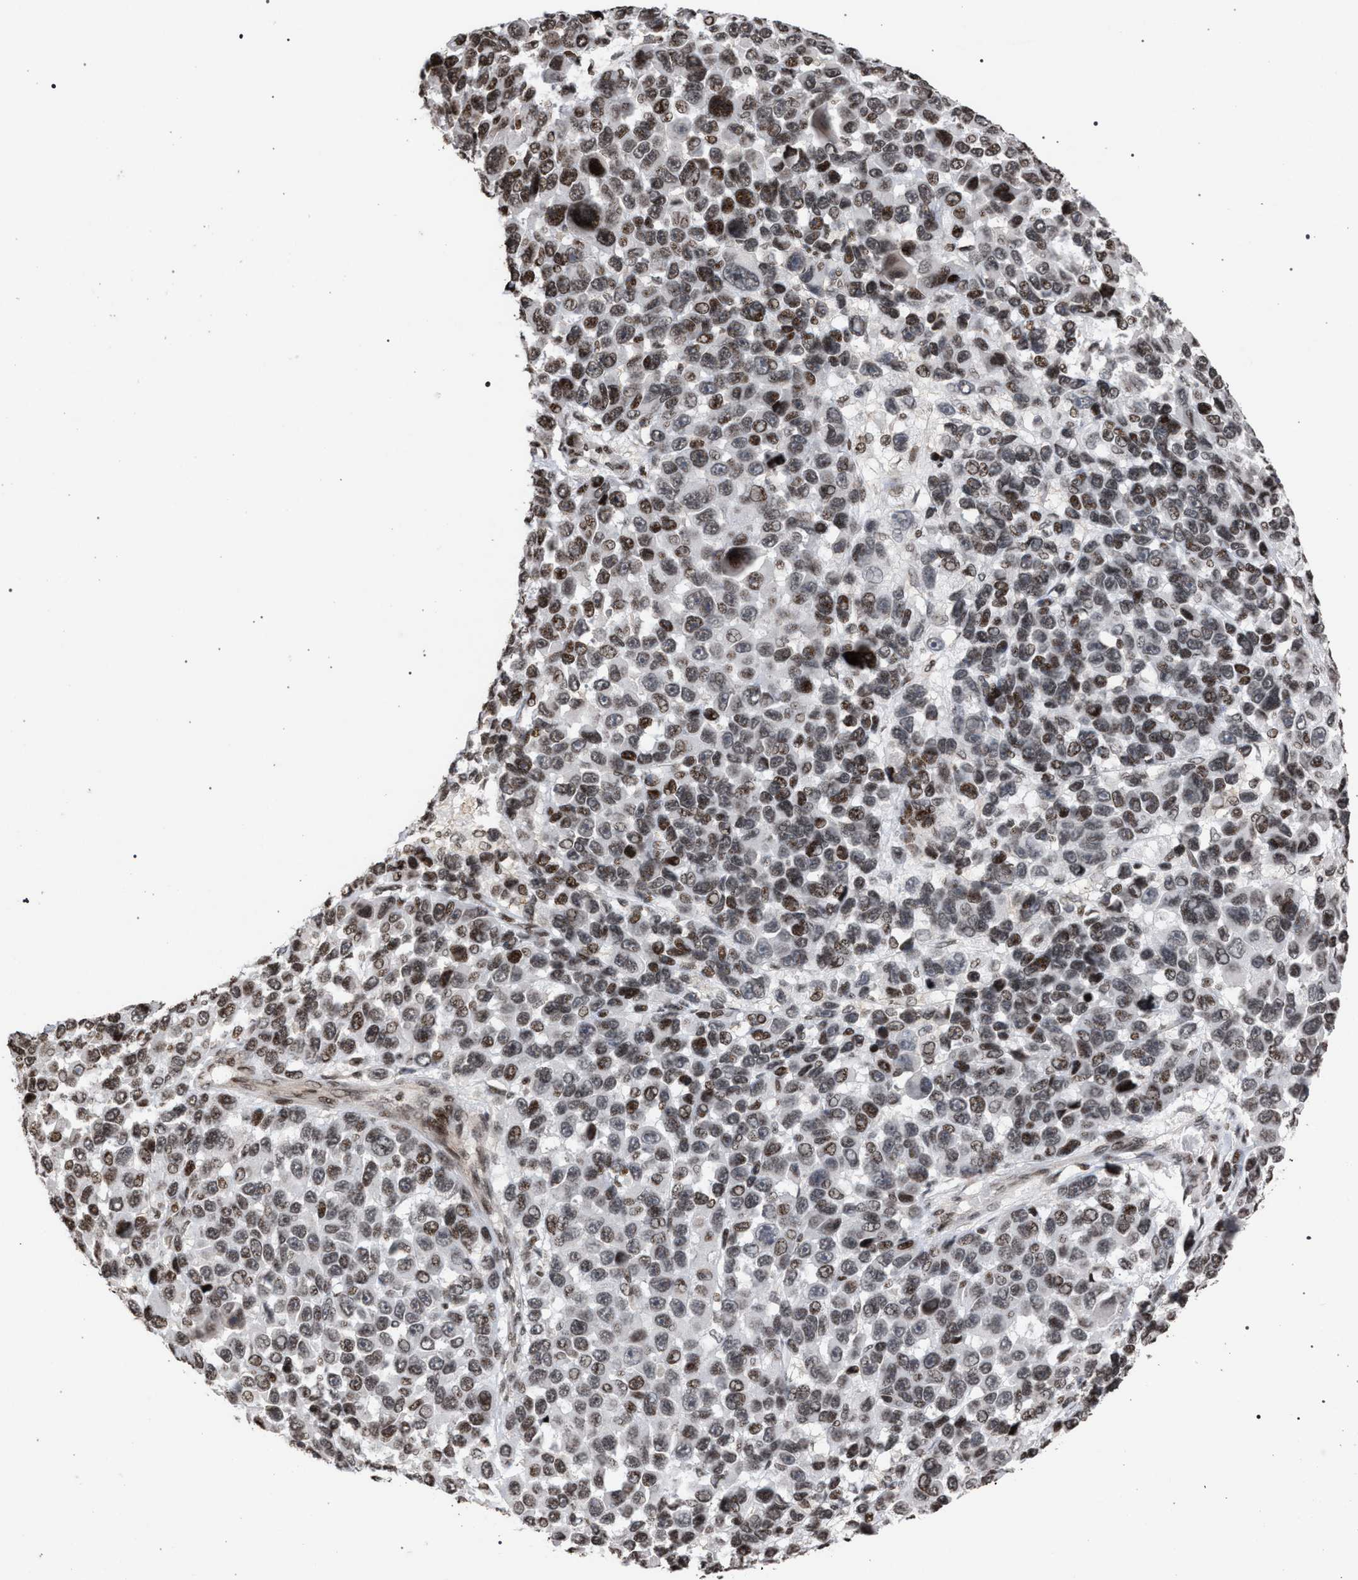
{"staining": {"intensity": "moderate", "quantity": ">75%", "location": "nuclear"}, "tissue": "melanoma", "cell_type": "Tumor cells", "image_type": "cancer", "snomed": [{"axis": "morphology", "description": "Malignant melanoma, NOS"}, {"axis": "topography", "description": "Skin"}], "caption": "This micrograph displays IHC staining of melanoma, with medium moderate nuclear expression in approximately >75% of tumor cells.", "gene": "FOXD3", "patient": {"sex": "male", "age": 53}}